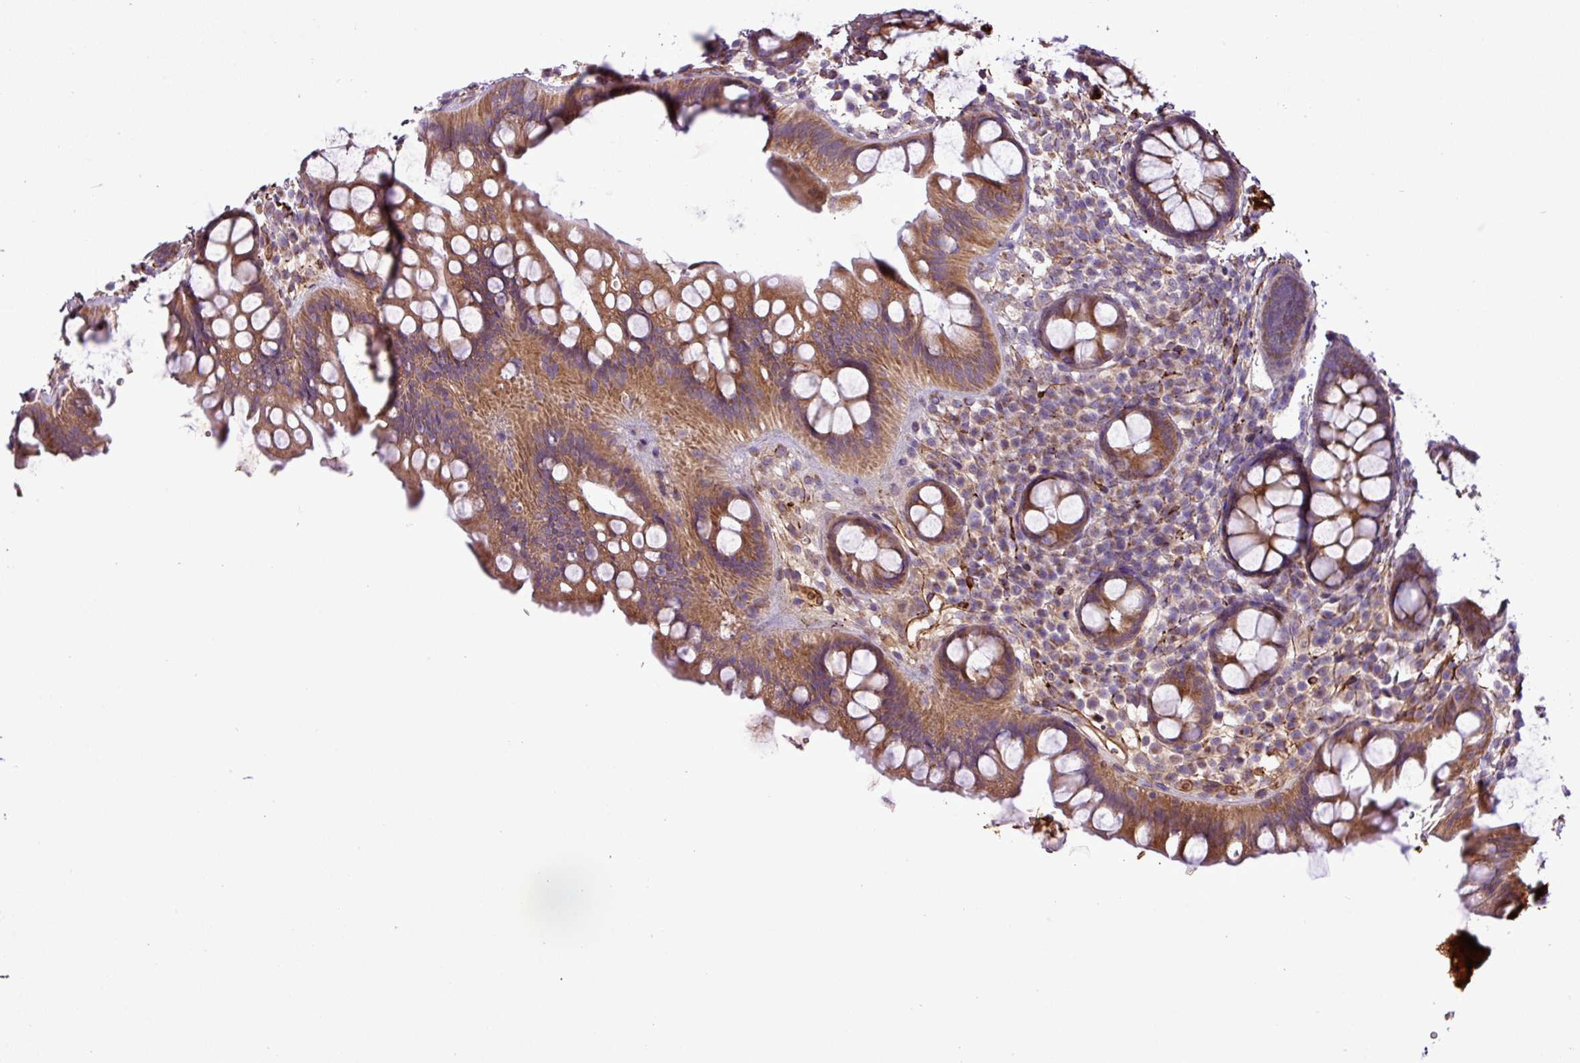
{"staining": {"intensity": "moderate", "quantity": ">75%", "location": "cytoplasmic/membranous"}, "tissue": "rectum", "cell_type": "Glandular cells", "image_type": "normal", "snomed": [{"axis": "morphology", "description": "Normal tissue, NOS"}, {"axis": "topography", "description": "Rectum"}, {"axis": "topography", "description": "Peripheral nerve tissue"}], "caption": "Immunohistochemical staining of unremarkable human rectum exhibits medium levels of moderate cytoplasmic/membranous expression in about >75% of glandular cells.", "gene": "CWH43", "patient": {"sex": "female", "age": 69}}